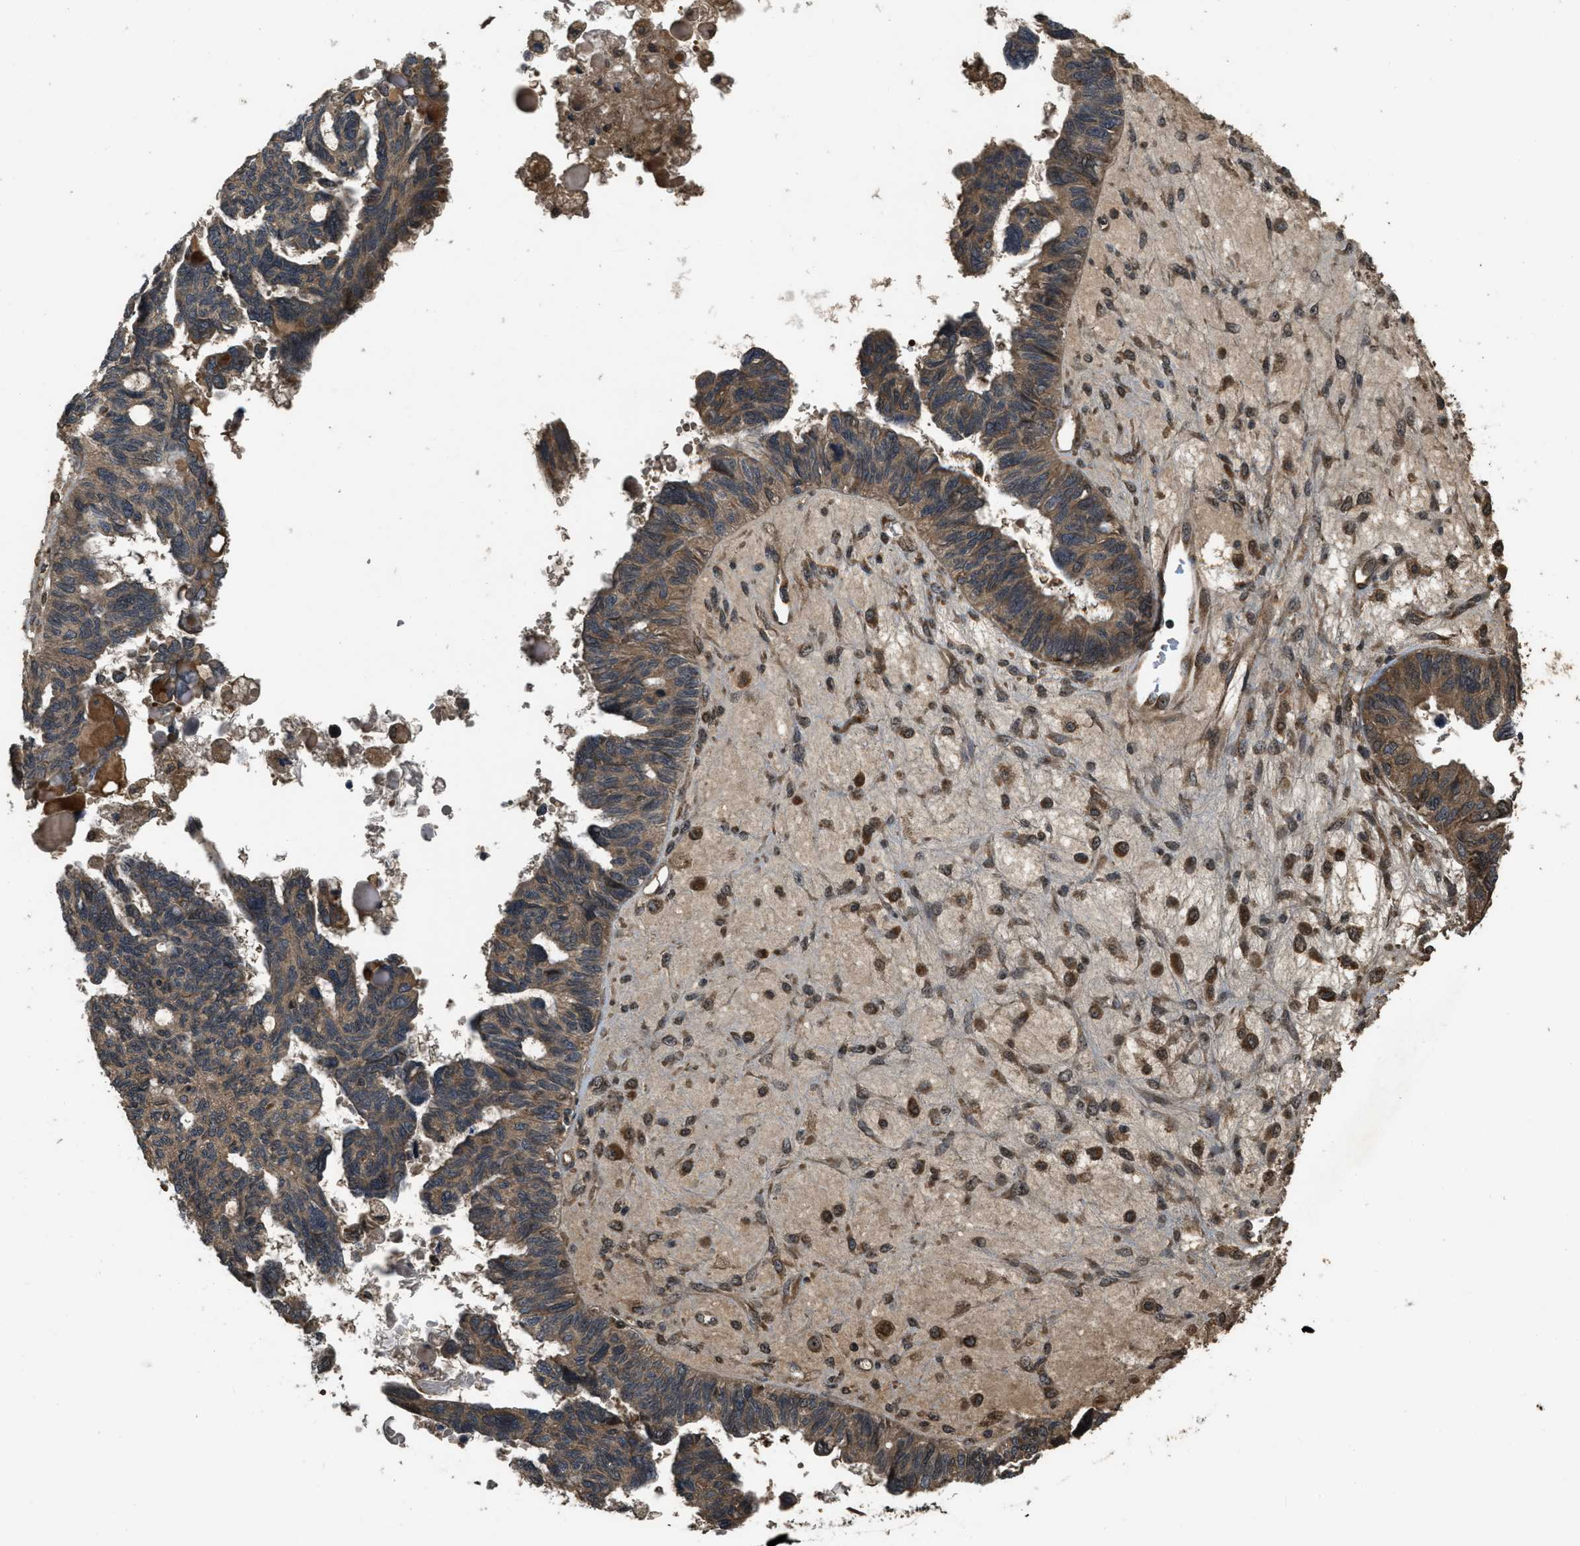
{"staining": {"intensity": "moderate", "quantity": ">75%", "location": "cytoplasmic/membranous"}, "tissue": "ovarian cancer", "cell_type": "Tumor cells", "image_type": "cancer", "snomed": [{"axis": "morphology", "description": "Cystadenocarcinoma, serous, NOS"}, {"axis": "topography", "description": "Ovary"}], "caption": "The micrograph shows staining of ovarian cancer, revealing moderate cytoplasmic/membranous protein expression (brown color) within tumor cells.", "gene": "SPTLC1", "patient": {"sex": "female", "age": 79}}